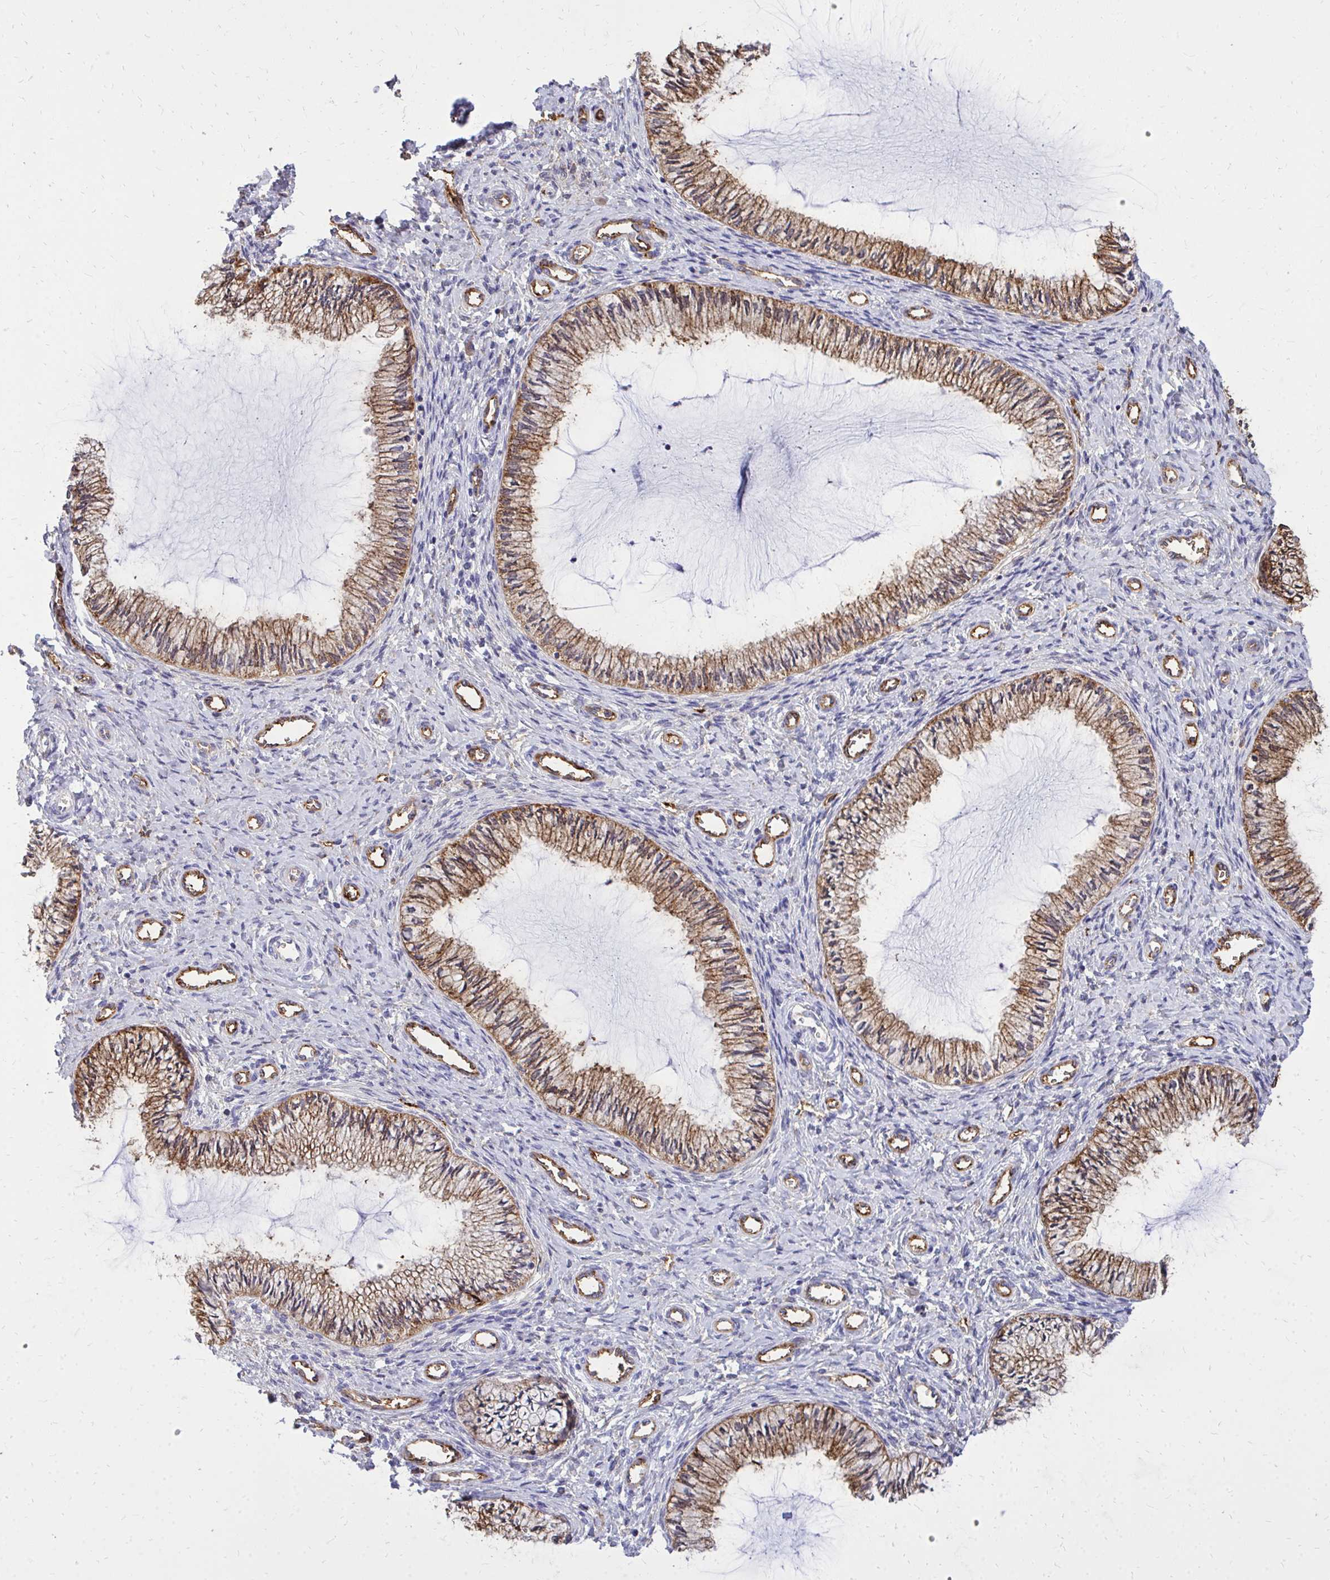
{"staining": {"intensity": "moderate", "quantity": ">75%", "location": "cytoplasmic/membranous"}, "tissue": "cervix", "cell_type": "Glandular cells", "image_type": "normal", "snomed": [{"axis": "morphology", "description": "Normal tissue, NOS"}, {"axis": "topography", "description": "Cervix"}], "caption": "High-magnification brightfield microscopy of normal cervix stained with DAB (3,3'-diaminobenzidine) (brown) and counterstained with hematoxylin (blue). glandular cells exhibit moderate cytoplasmic/membranous staining is appreciated in approximately>75% of cells. (IHC, brightfield microscopy, high magnification).", "gene": "MARCKSL1", "patient": {"sex": "female", "age": 24}}